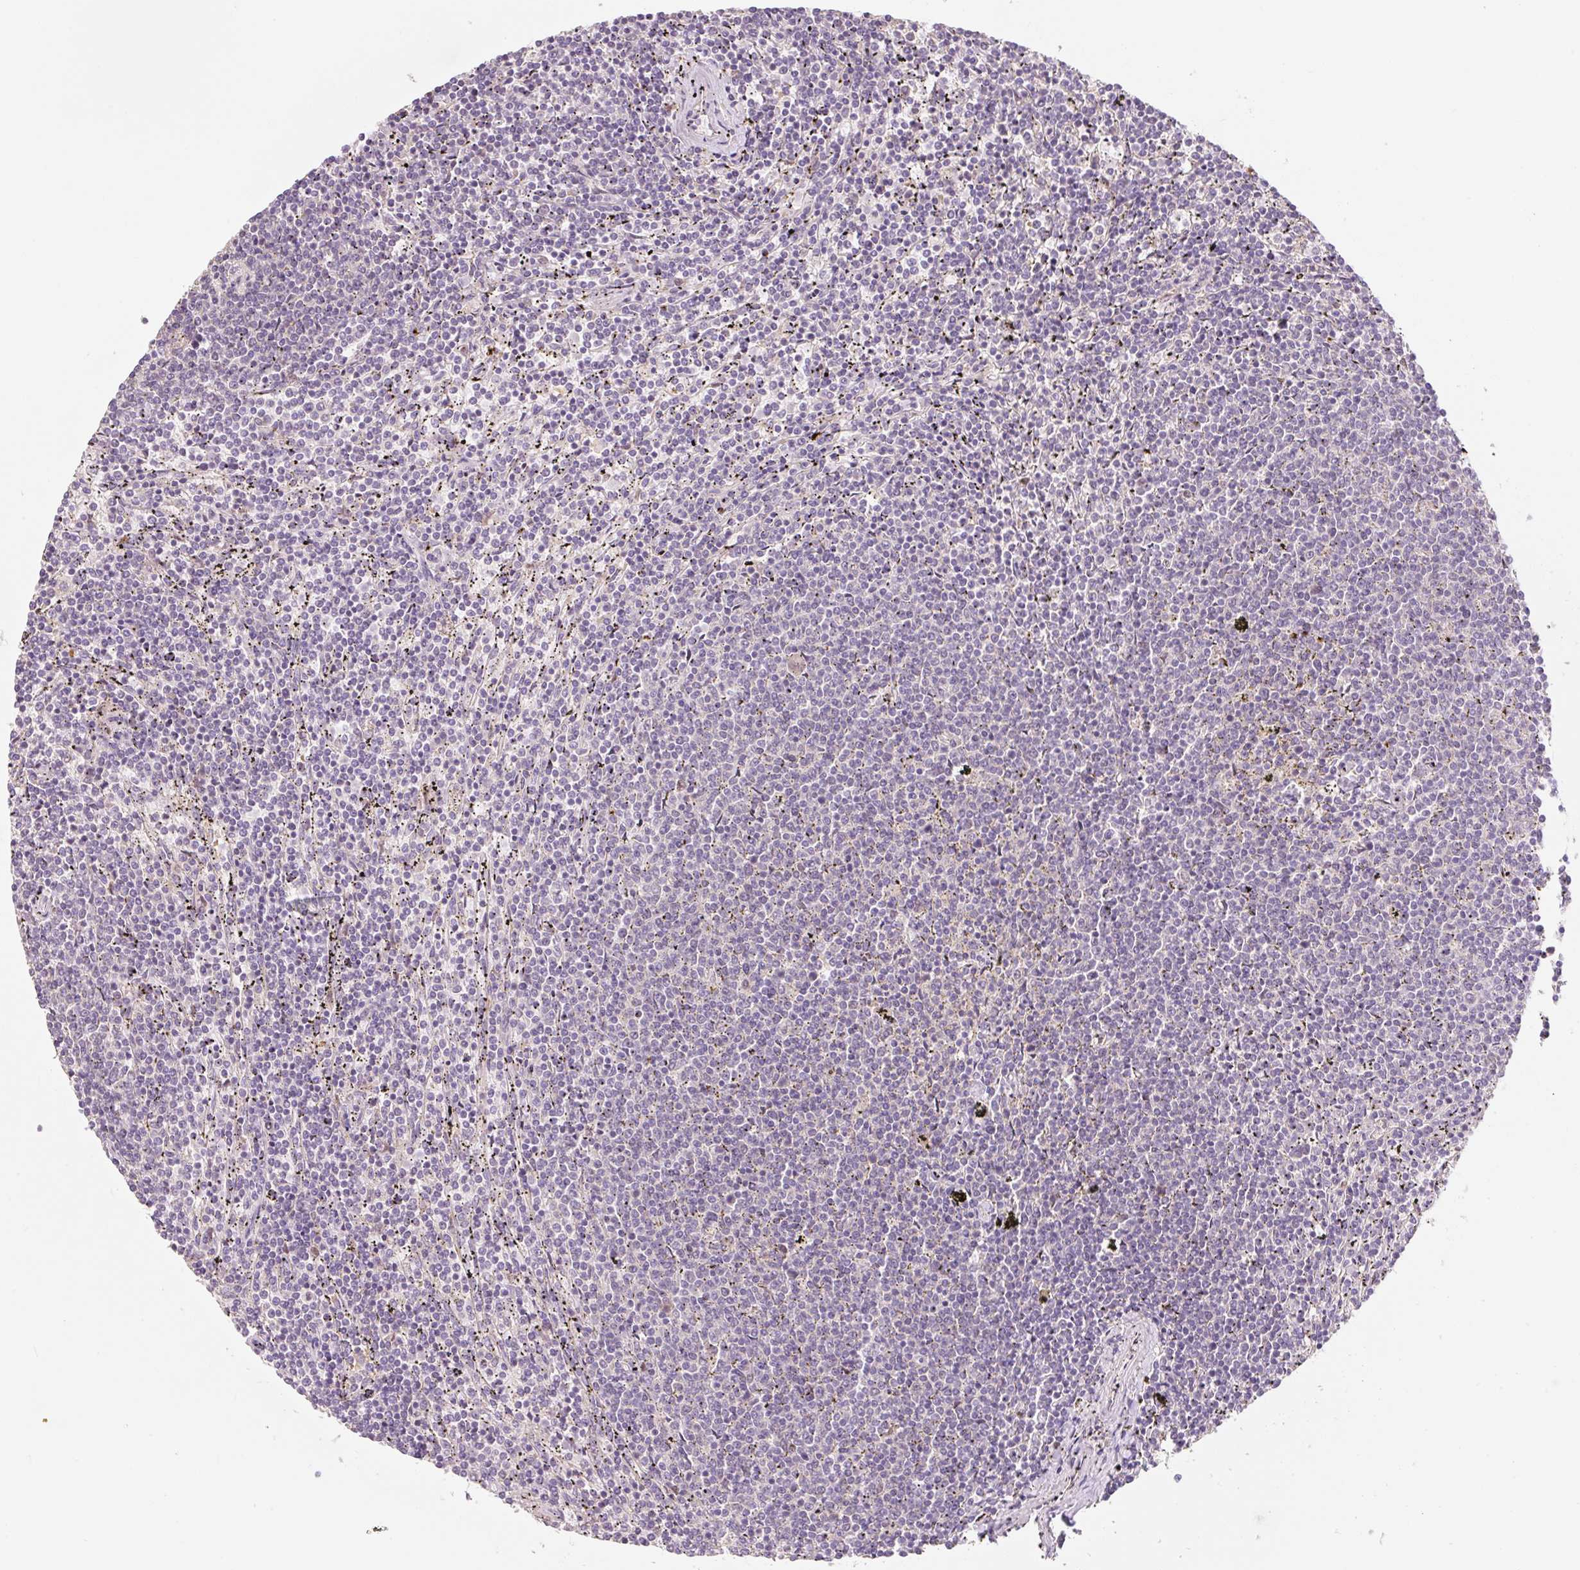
{"staining": {"intensity": "negative", "quantity": "none", "location": "none"}, "tissue": "lymphoma", "cell_type": "Tumor cells", "image_type": "cancer", "snomed": [{"axis": "morphology", "description": "Malignant lymphoma, non-Hodgkin's type, Low grade"}, {"axis": "topography", "description": "Spleen"}], "caption": "The image displays no staining of tumor cells in lymphoma. (Immunohistochemistry (ihc), brightfield microscopy, high magnification).", "gene": "MIA2", "patient": {"sex": "female", "age": 50}}